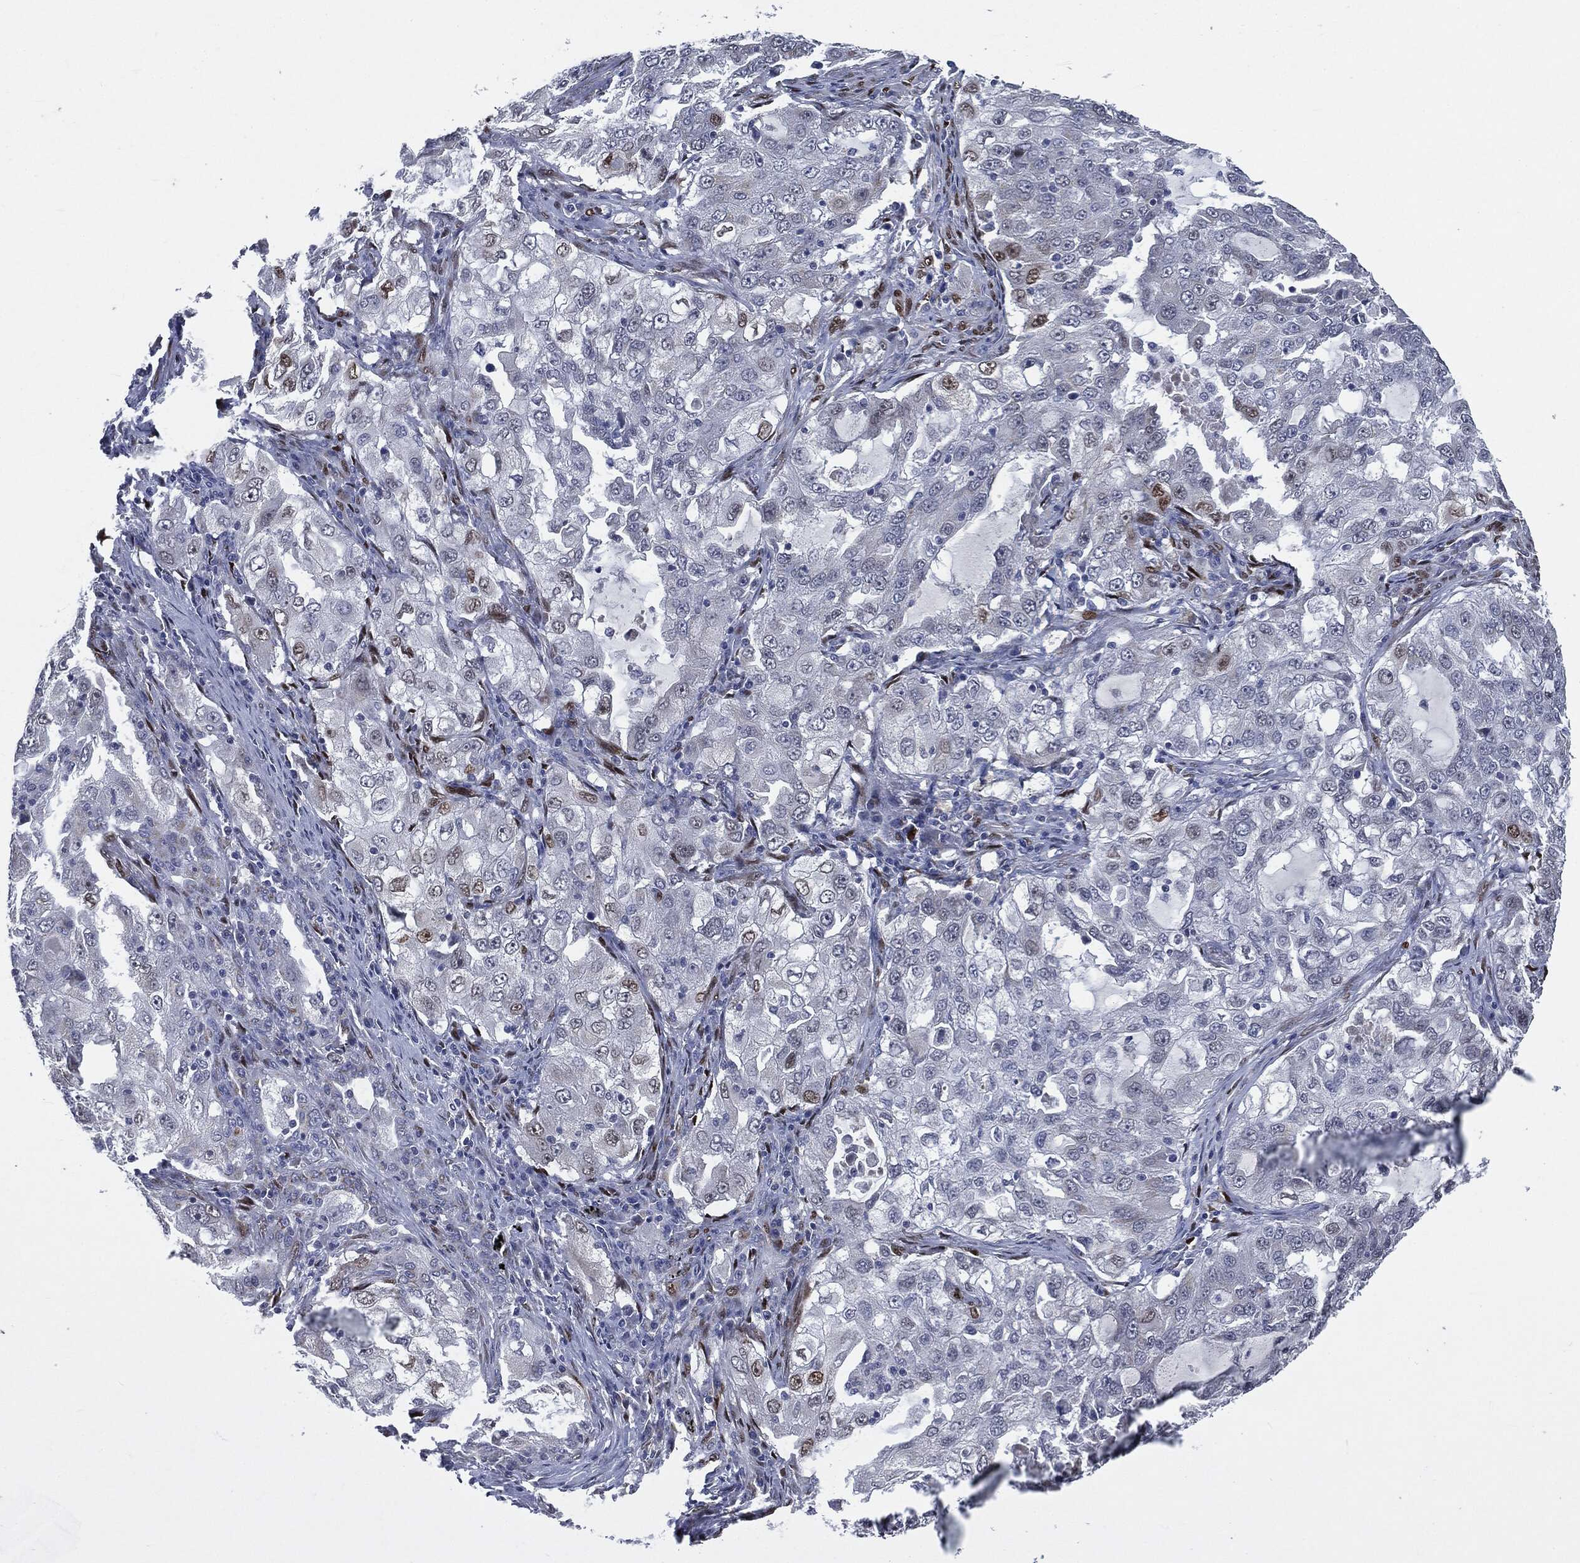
{"staining": {"intensity": "moderate", "quantity": "<25%", "location": "nuclear"}, "tissue": "lung cancer", "cell_type": "Tumor cells", "image_type": "cancer", "snomed": [{"axis": "morphology", "description": "Adenocarcinoma, NOS"}, {"axis": "topography", "description": "Lung"}], "caption": "Lung cancer (adenocarcinoma) stained with DAB IHC displays low levels of moderate nuclear expression in about <25% of tumor cells.", "gene": "CASD1", "patient": {"sex": "female", "age": 61}}